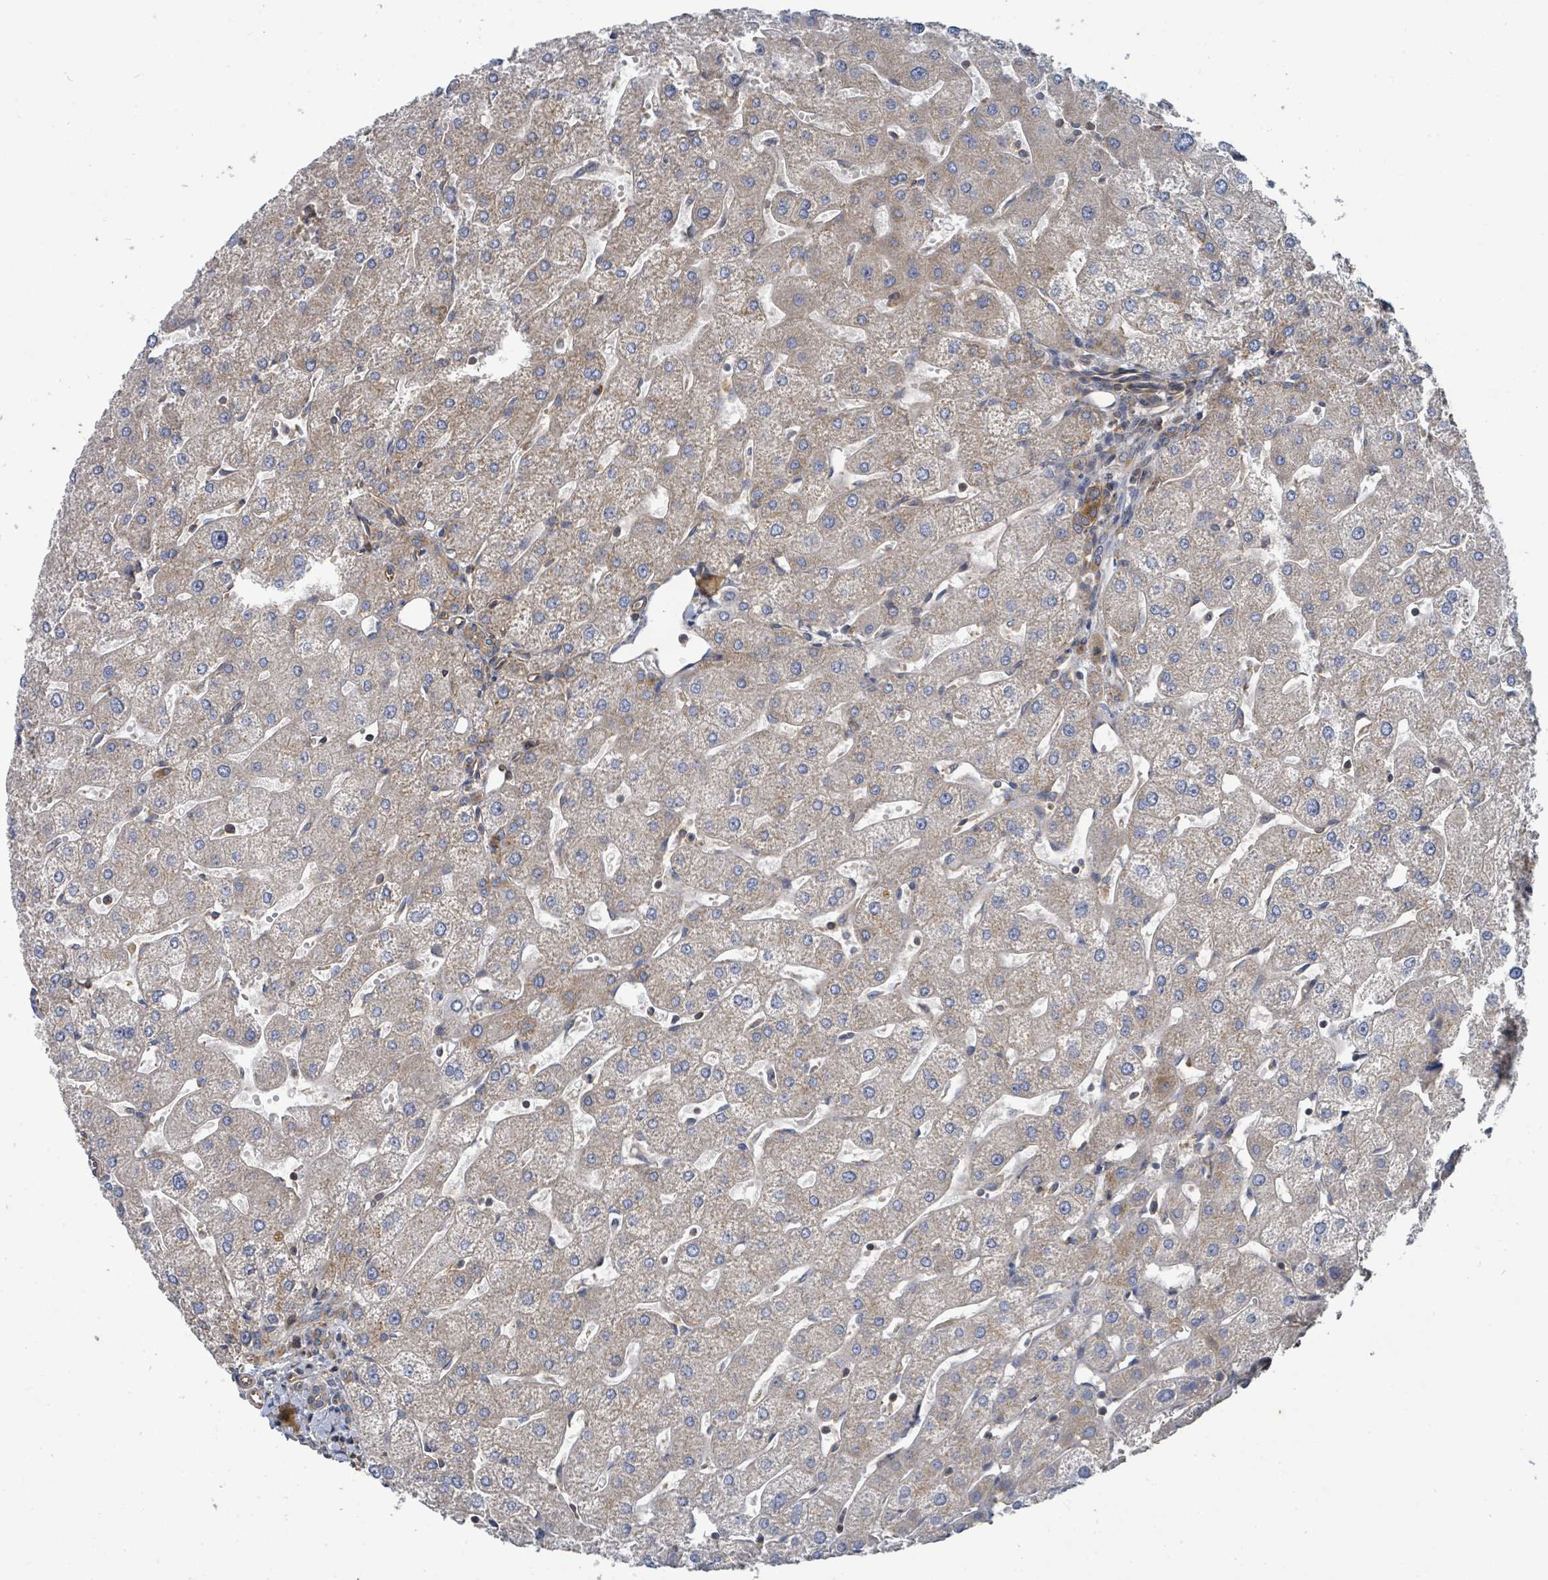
{"staining": {"intensity": "weak", "quantity": ">75%", "location": "cytoplasmic/membranous"}, "tissue": "liver", "cell_type": "Cholangiocytes", "image_type": "normal", "snomed": [{"axis": "morphology", "description": "Normal tissue, NOS"}, {"axis": "topography", "description": "Liver"}], "caption": "The photomicrograph exhibits staining of normal liver, revealing weak cytoplasmic/membranous protein positivity (brown color) within cholangiocytes. (DAB (3,3'-diaminobenzidine) IHC with brightfield microscopy, high magnification).", "gene": "BOLA2B", "patient": {"sex": "male", "age": 67}}